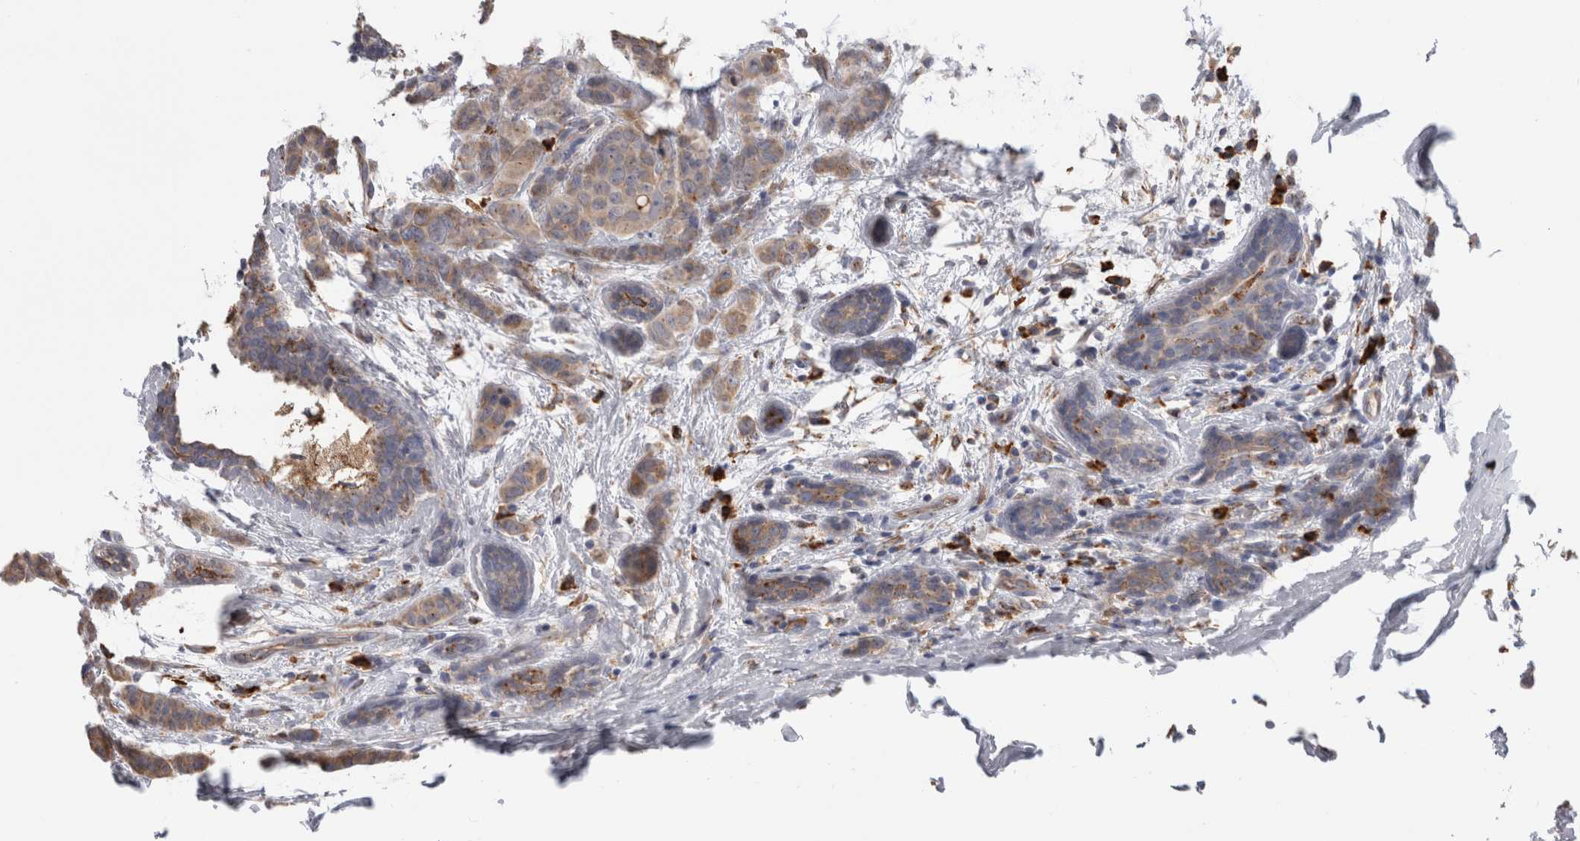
{"staining": {"intensity": "weak", "quantity": ">75%", "location": "cytoplasmic/membranous"}, "tissue": "breast cancer", "cell_type": "Tumor cells", "image_type": "cancer", "snomed": [{"axis": "morphology", "description": "Normal tissue, NOS"}, {"axis": "morphology", "description": "Duct carcinoma"}, {"axis": "topography", "description": "Breast"}], "caption": "This is a histology image of IHC staining of invasive ductal carcinoma (breast), which shows weak expression in the cytoplasmic/membranous of tumor cells.", "gene": "ZNF341", "patient": {"sex": "female", "age": 40}}